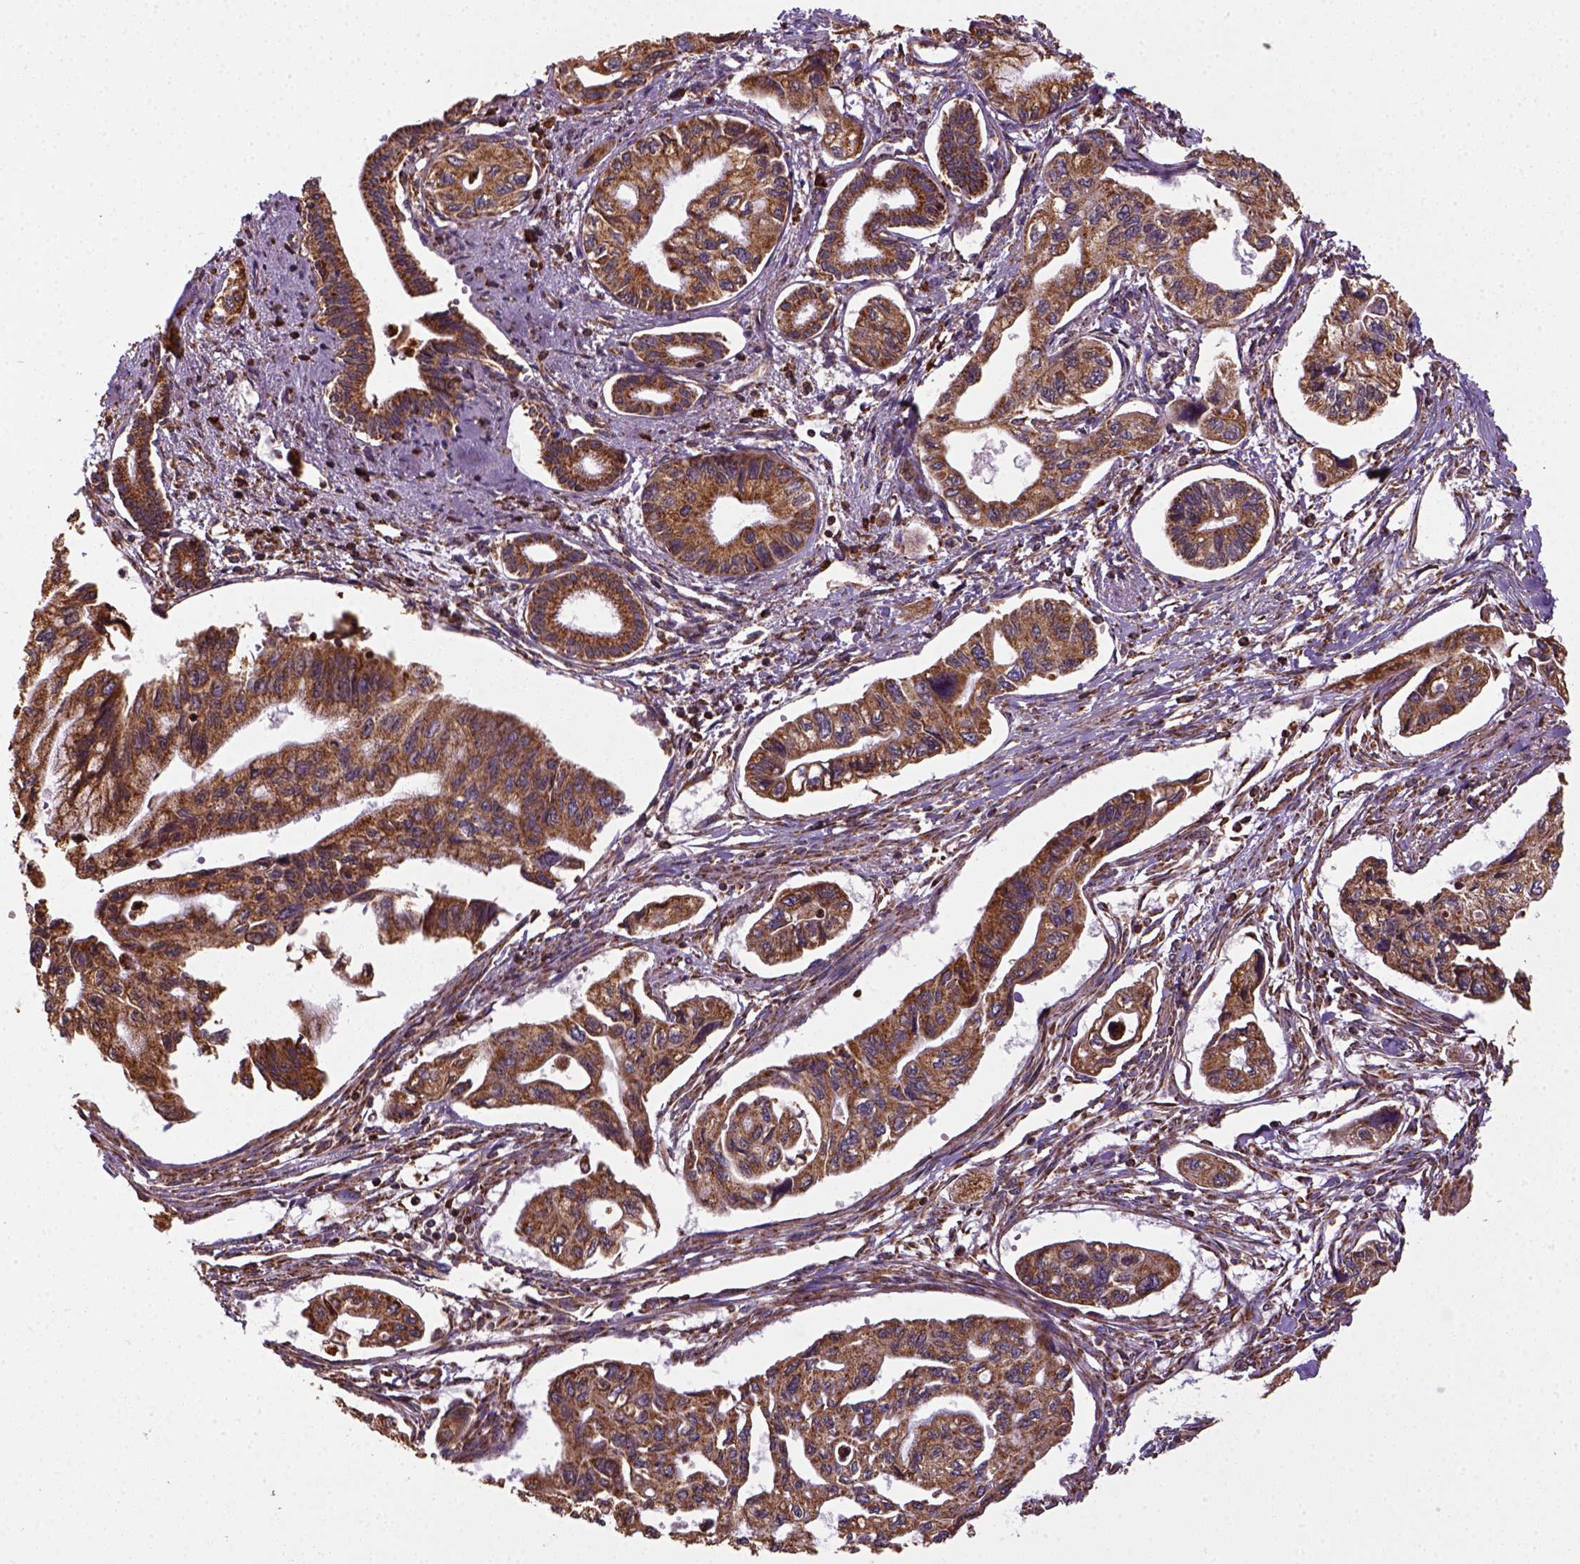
{"staining": {"intensity": "strong", "quantity": ">75%", "location": "cytoplasmic/membranous"}, "tissue": "pancreatic cancer", "cell_type": "Tumor cells", "image_type": "cancer", "snomed": [{"axis": "morphology", "description": "Adenocarcinoma, NOS"}, {"axis": "topography", "description": "Pancreas"}], "caption": "Protein staining of pancreatic cancer tissue demonstrates strong cytoplasmic/membranous positivity in about >75% of tumor cells.", "gene": "MAPK8IP3", "patient": {"sex": "female", "age": 76}}